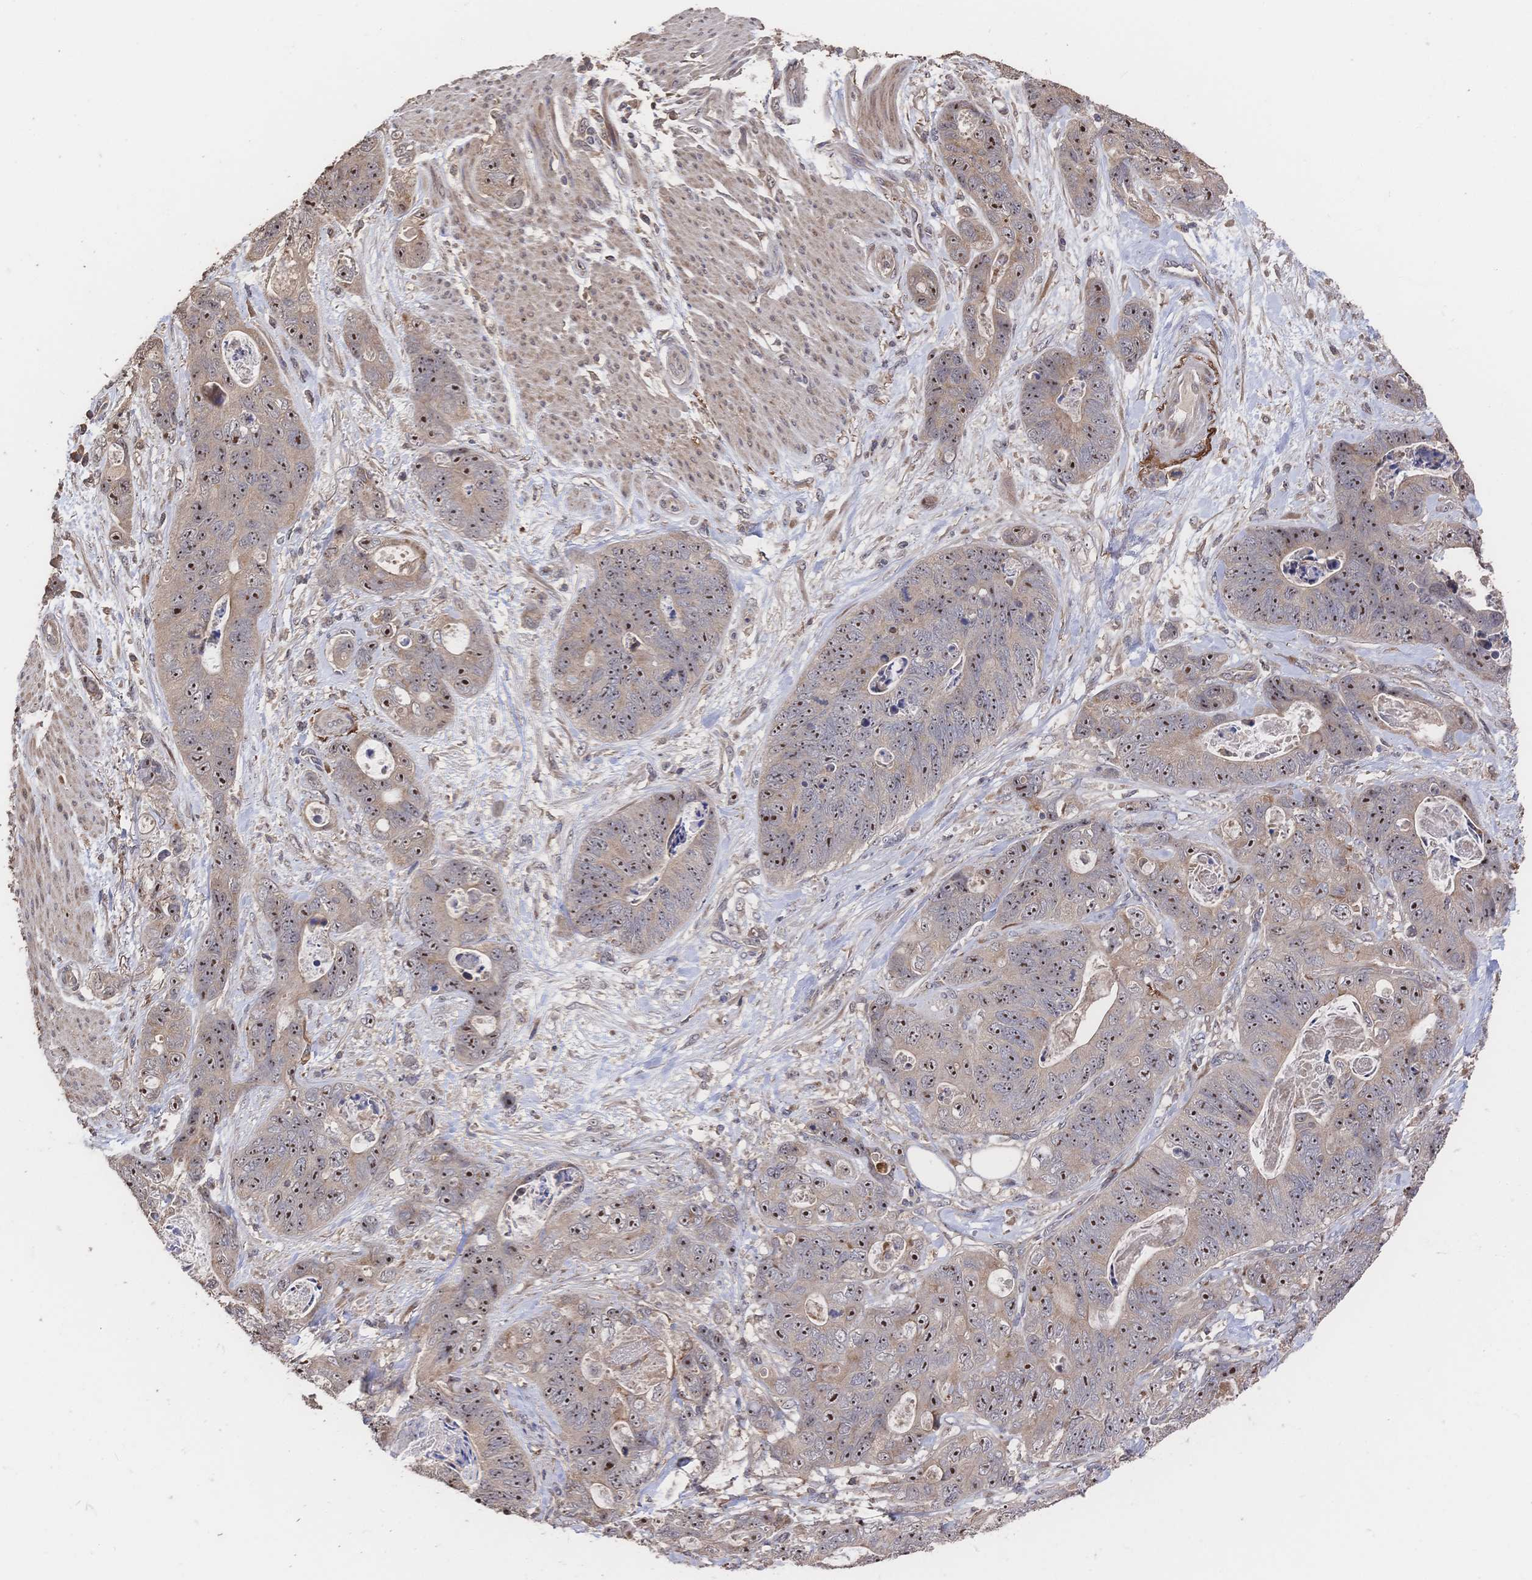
{"staining": {"intensity": "moderate", "quantity": ">75%", "location": "nuclear"}, "tissue": "stomach cancer", "cell_type": "Tumor cells", "image_type": "cancer", "snomed": [{"axis": "morphology", "description": "Normal tissue, NOS"}, {"axis": "morphology", "description": "Adenocarcinoma, NOS"}, {"axis": "topography", "description": "Stomach"}], "caption": "Human stomach cancer stained for a protein (brown) shows moderate nuclear positive staining in approximately >75% of tumor cells.", "gene": "DNAJA4", "patient": {"sex": "female", "age": 89}}